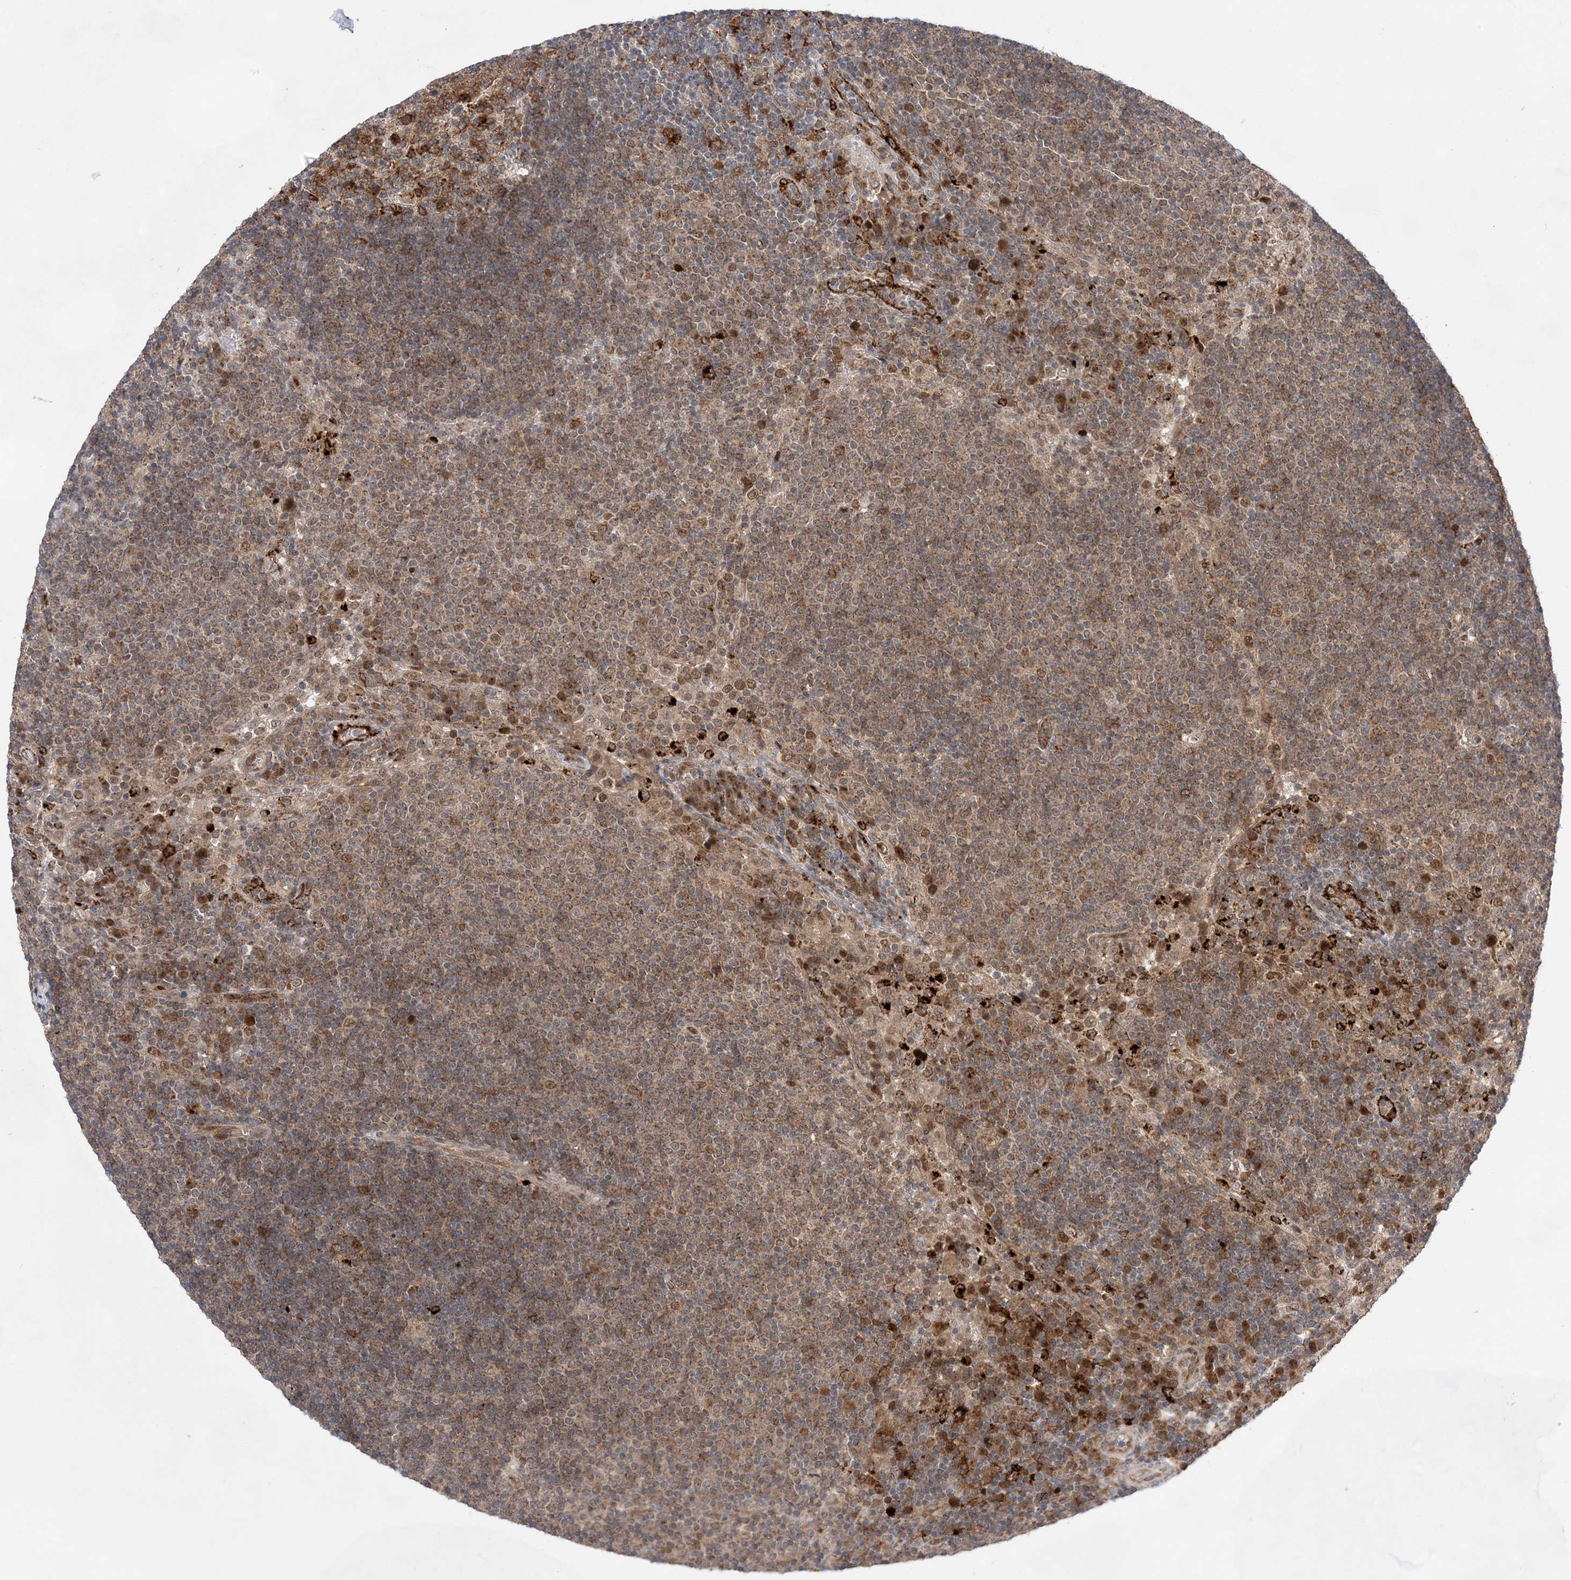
{"staining": {"intensity": "strong", "quantity": "25%-75%", "location": "cytoplasmic/membranous,nuclear"}, "tissue": "lymph node", "cell_type": "Germinal center cells", "image_type": "normal", "snomed": [{"axis": "morphology", "description": "Normal tissue, NOS"}, {"axis": "topography", "description": "Lymph node"}], "caption": "A brown stain highlights strong cytoplasmic/membranous,nuclear positivity of a protein in germinal center cells of unremarkable human lymph node.", "gene": "ANAPC15", "patient": {"sex": "female", "age": 53}}